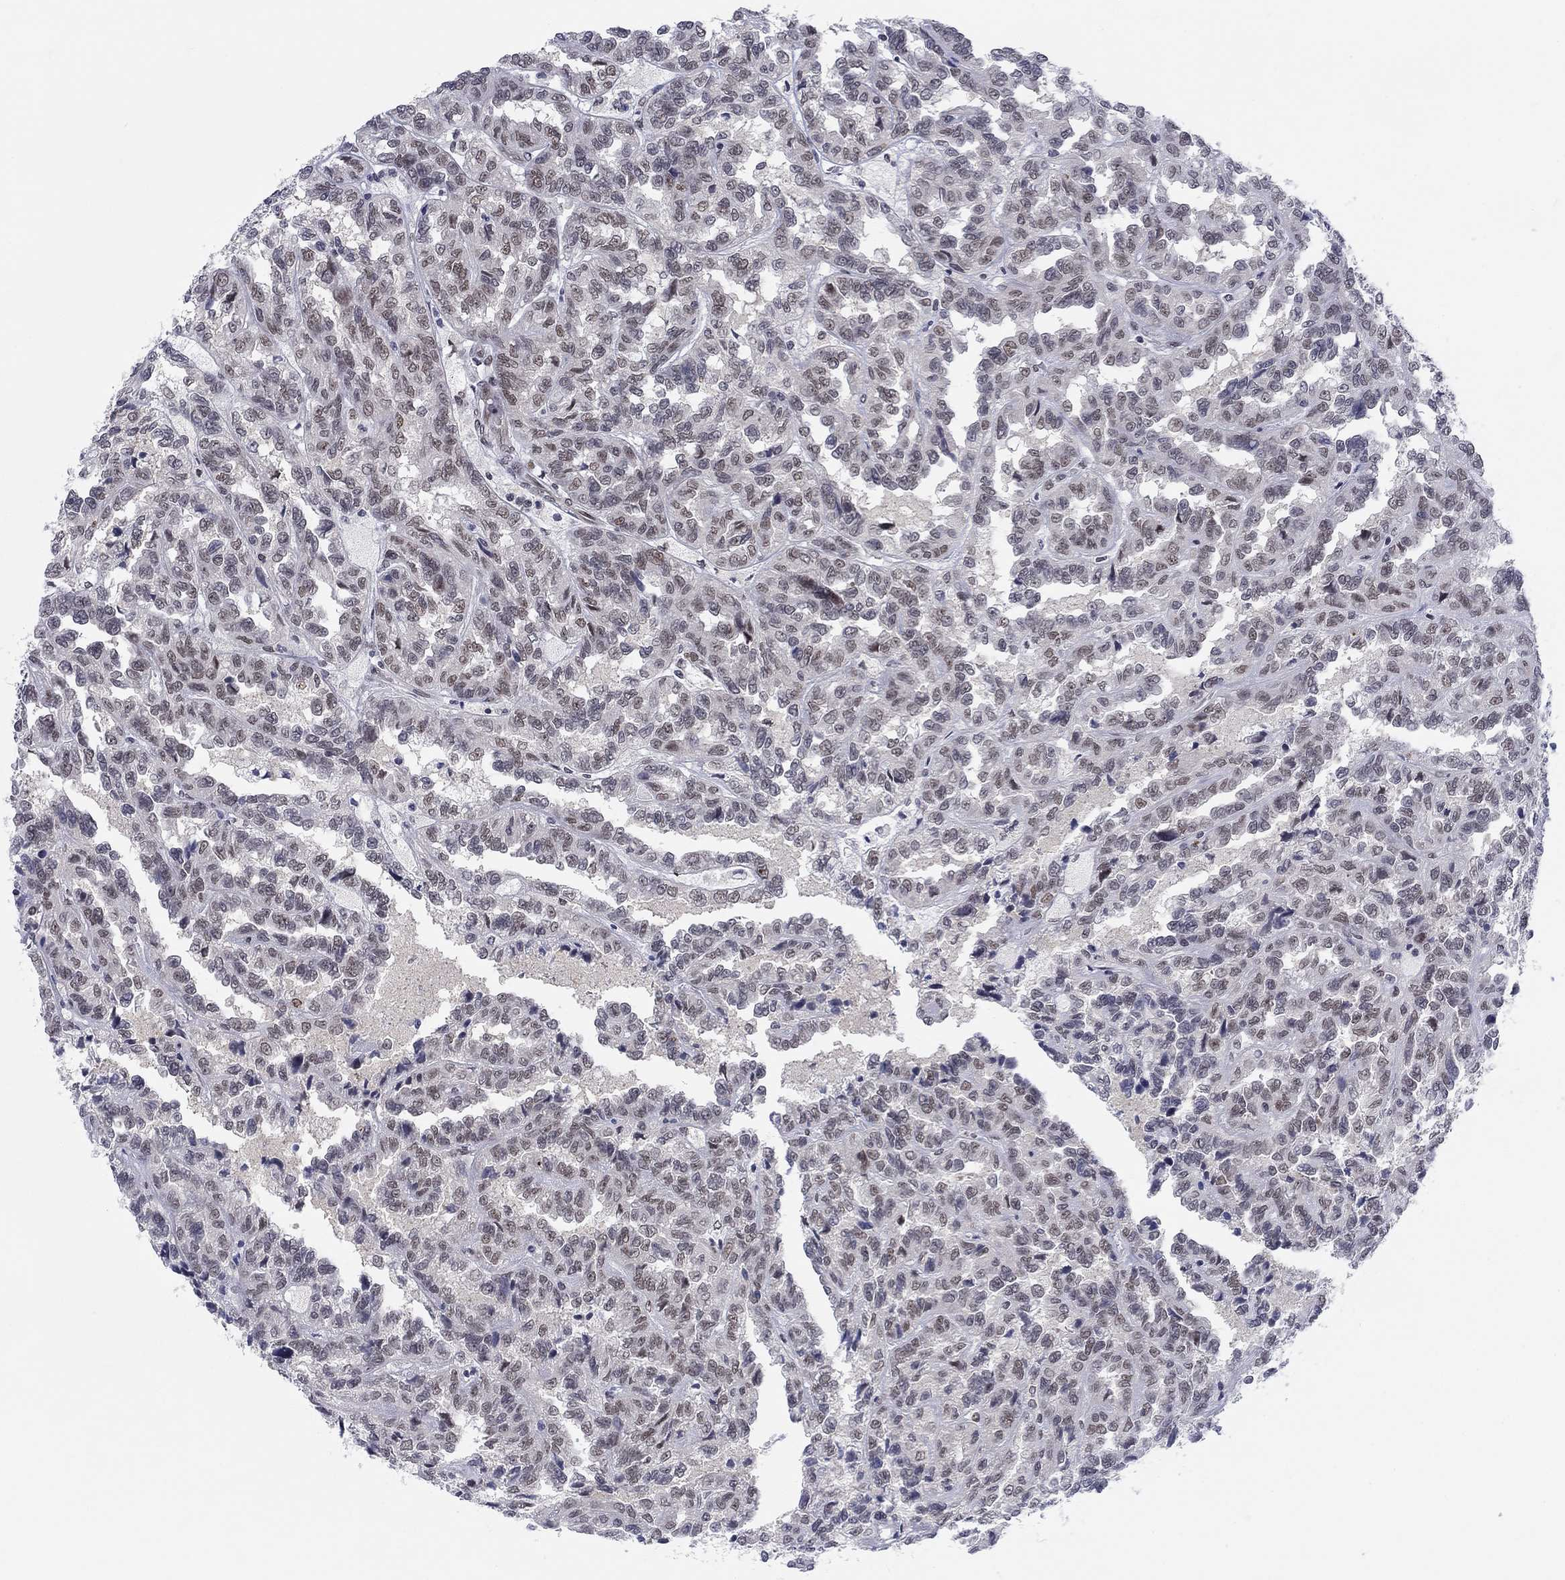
{"staining": {"intensity": "negative", "quantity": "none", "location": "none"}, "tissue": "renal cancer", "cell_type": "Tumor cells", "image_type": "cancer", "snomed": [{"axis": "morphology", "description": "Adenocarcinoma, NOS"}, {"axis": "topography", "description": "Kidney"}], "caption": "Immunohistochemistry photomicrograph of neoplastic tissue: human renal cancer (adenocarcinoma) stained with DAB demonstrates no significant protein expression in tumor cells. The staining is performed using DAB brown chromogen with nuclei counter-stained in using hematoxylin.", "gene": "FYTTD1", "patient": {"sex": "male", "age": 79}}